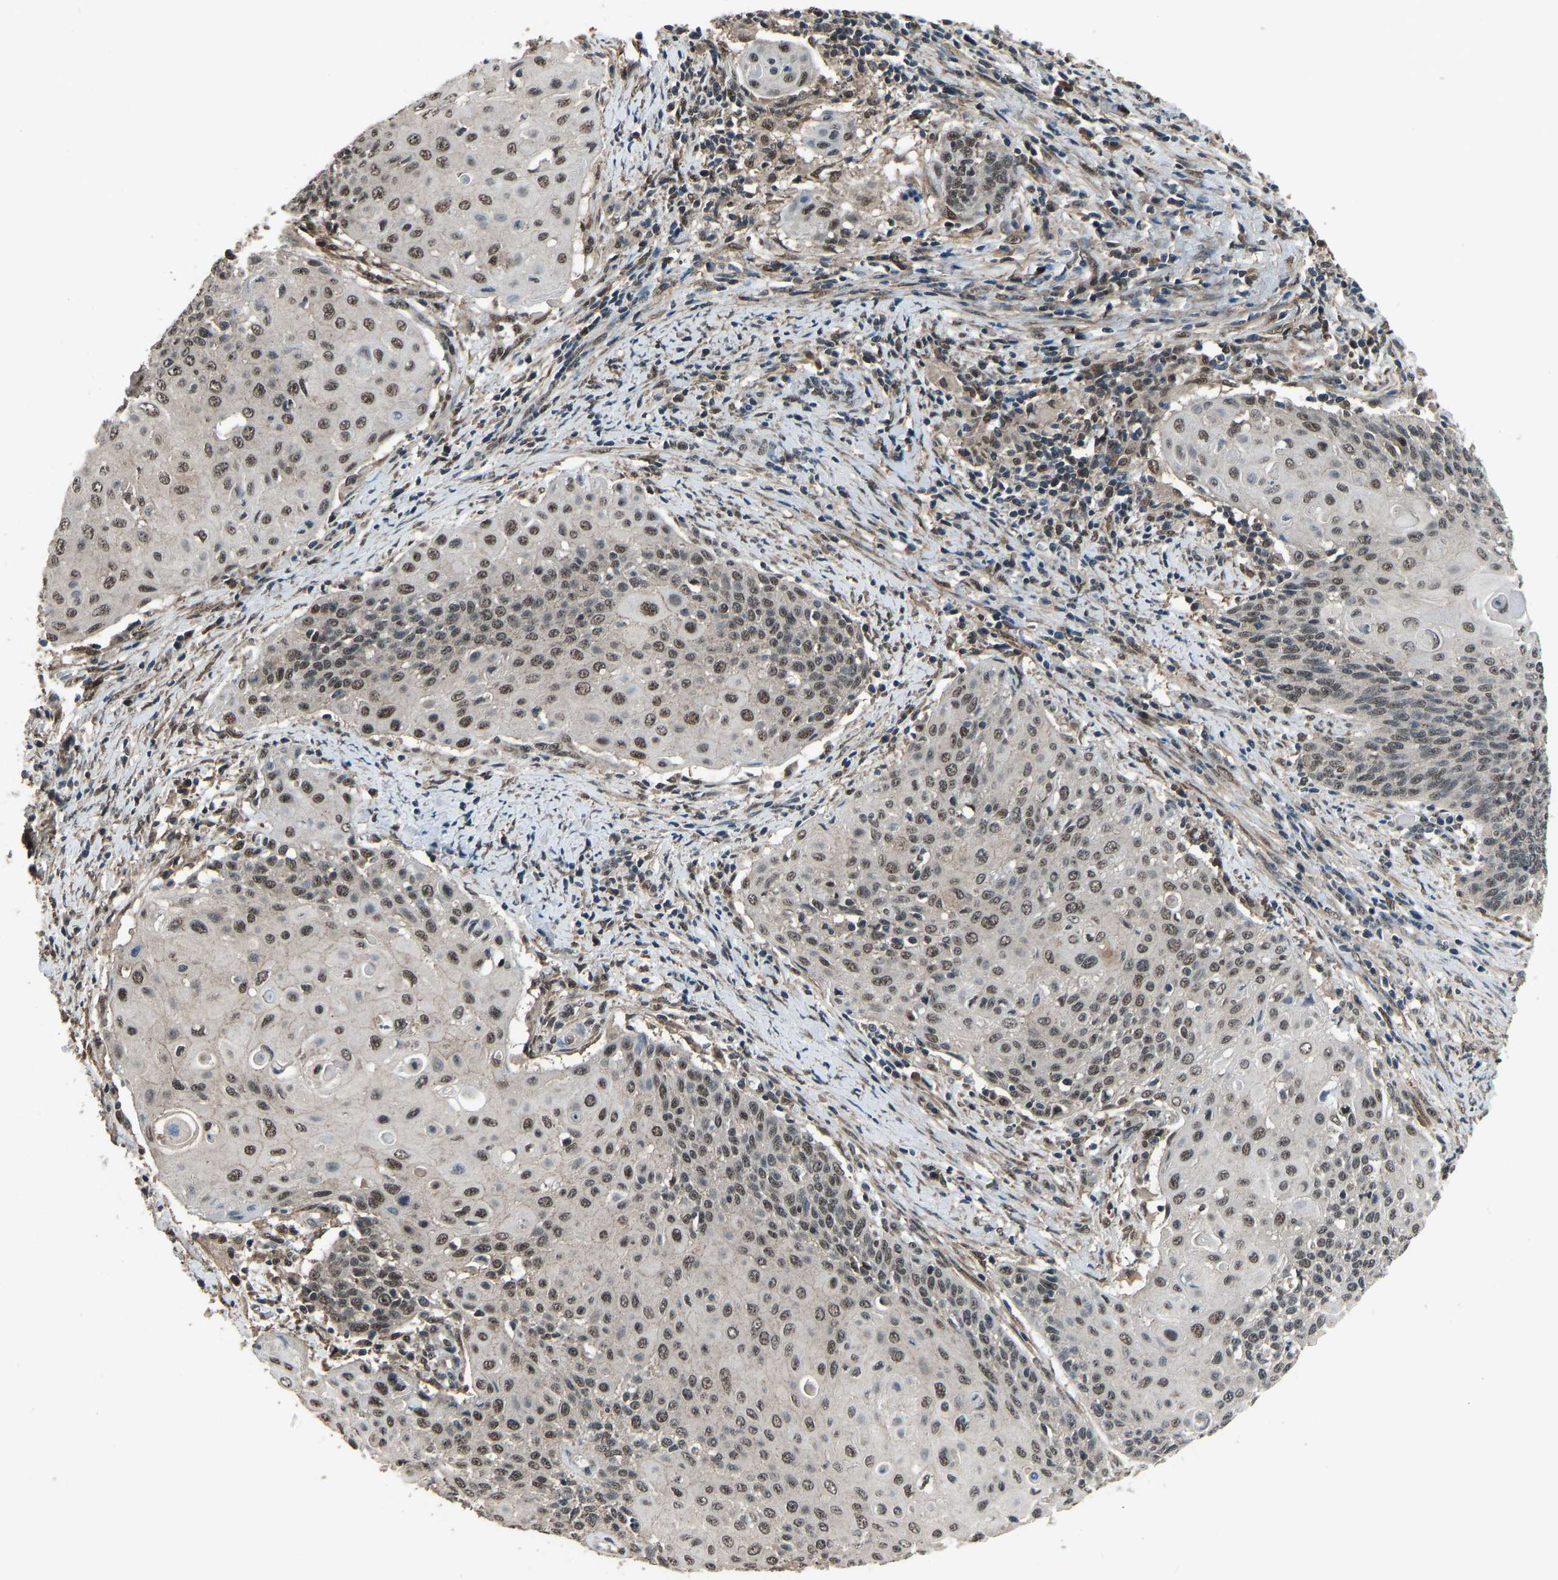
{"staining": {"intensity": "moderate", "quantity": ">75%", "location": "nuclear"}, "tissue": "cervical cancer", "cell_type": "Tumor cells", "image_type": "cancer", "snomed": [{"axis": "morphology", "description": "Squamous cell carcinoma, NOS"}, {"axis": "topography", "description": "Cervix"}], "caption": "A brown stain highlights moderate nuclear positivity of a protein in human squamous cell carcinoma (cervical) tumor cells.", "gene": "TOX4", "patient": {"sex": "female", "age": 39}}